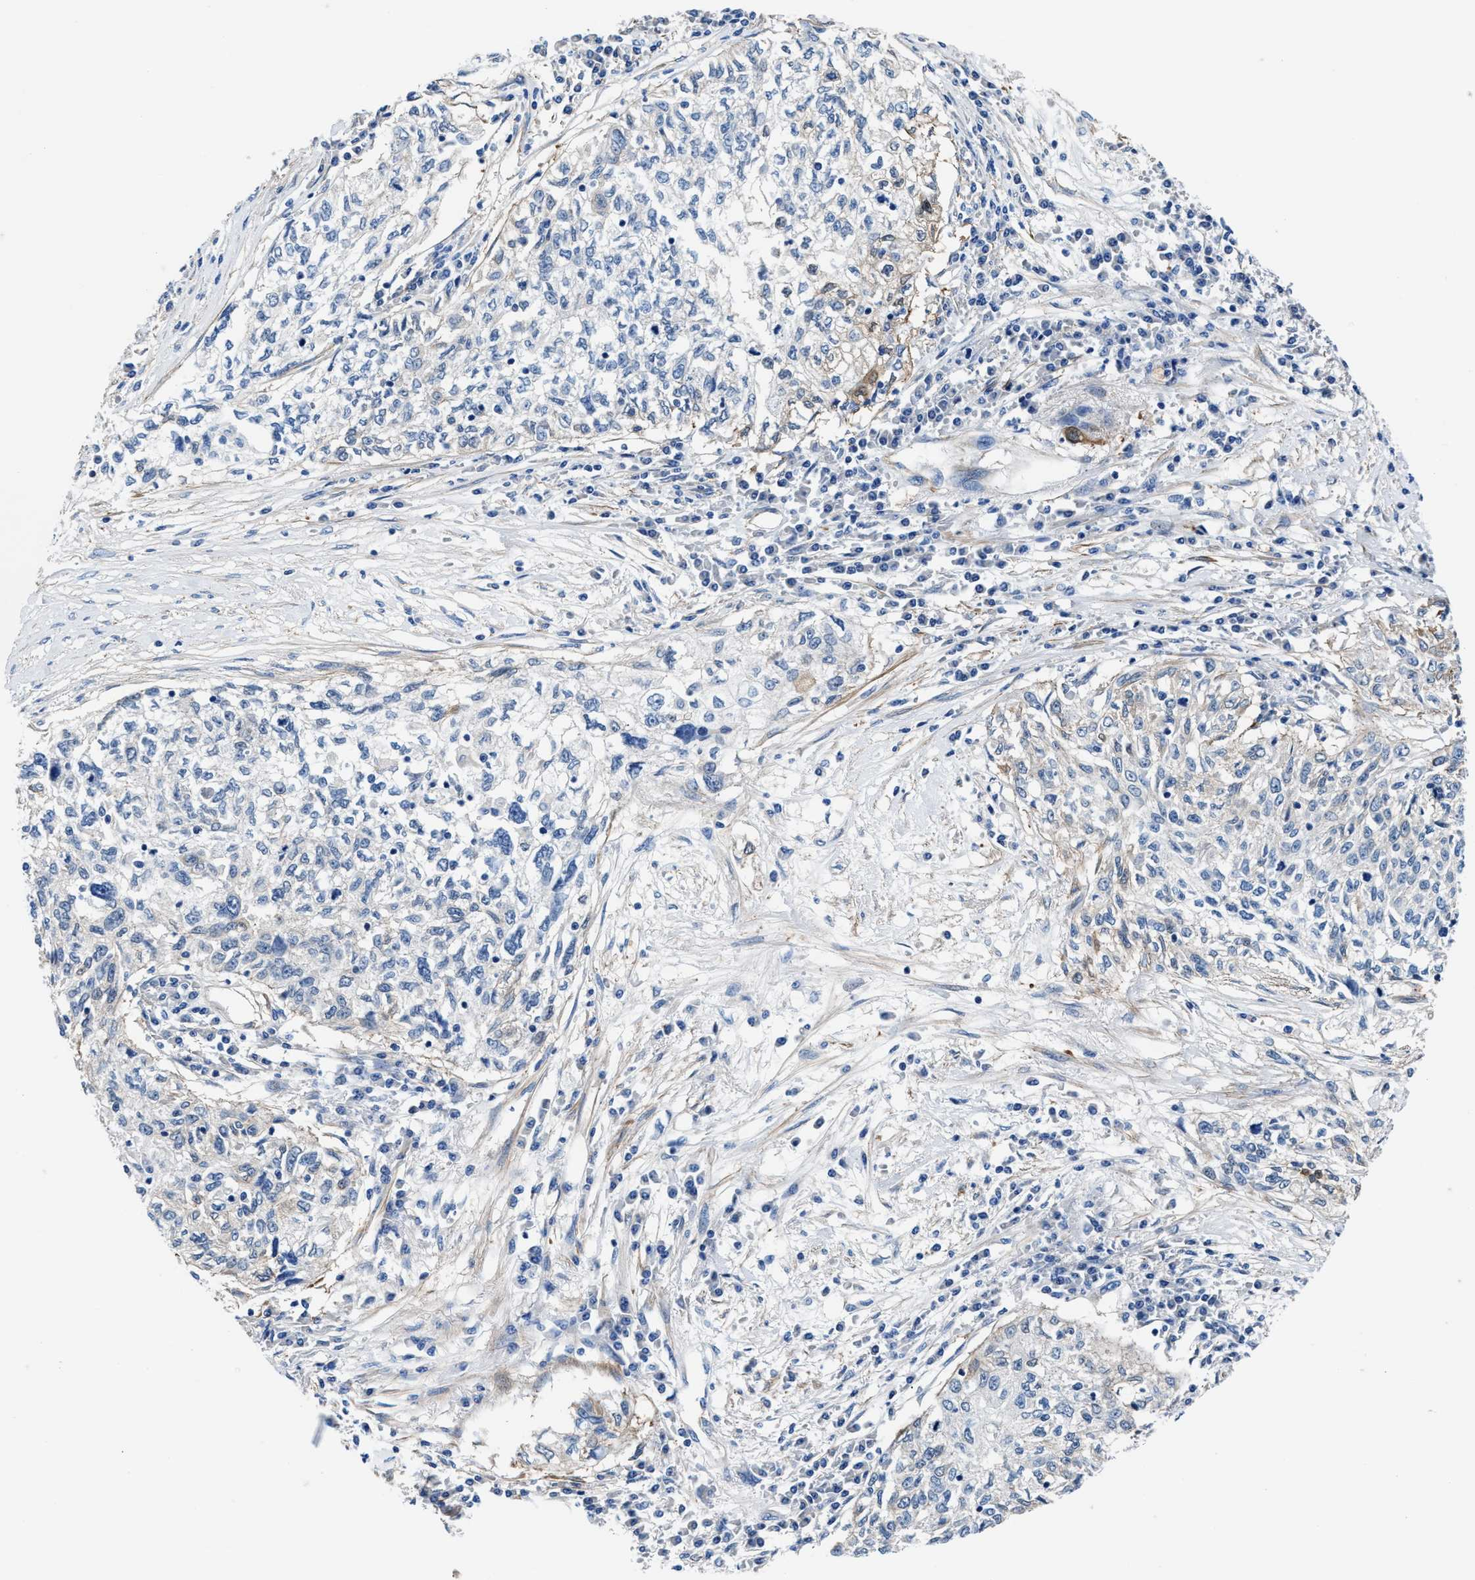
{"staining": {"intensity": "negative", "quantity": "none", "location": "none"}, "tissue": "cervical cancer", "cell_type": "Tumor cells", "image_type": "cancer", "snomed": [{"axis": "morphology", "description": "Squamous cell carcinoma, NOS"}, {"axis": "topography", "description": "Cervix"}], "caption": "Cervical squamous cell carcinoma was stained to show a protein in brown. There is no significant positivity in tumor cells.", "gene": "PARG", "patient": {"sex": "female", "age": 57}}